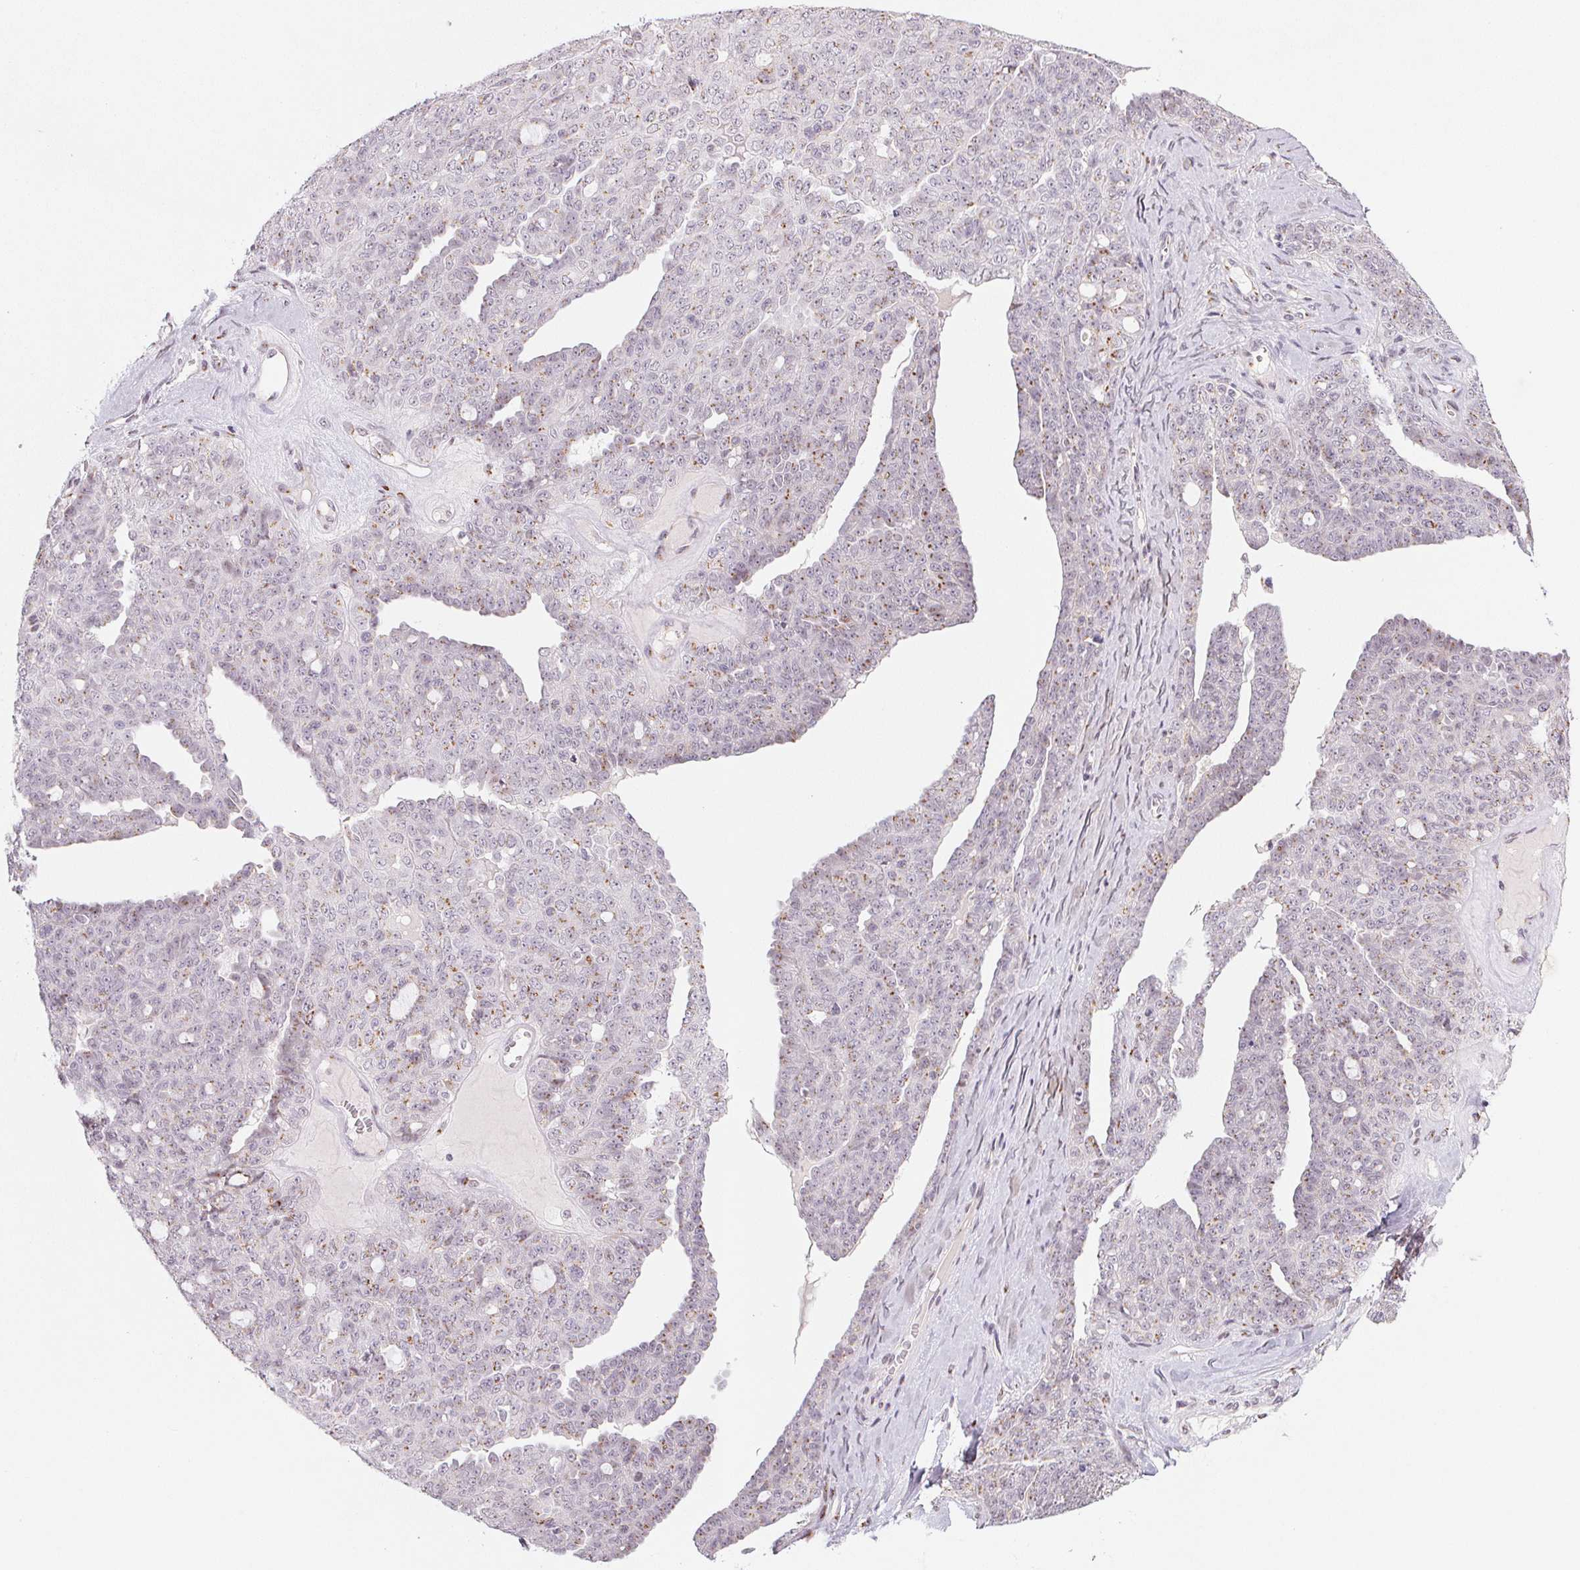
{"staining": {"intensity": "moderate", "quantity": "25%-75%", "location": "cytoplasmic/membranous"}, "tissue": "ovarian cancer", "cell_type": "Tumor cells", "image_type": "cancer", "snomed": [{"axis": "morphology", "description": "Cystadenocarcinoma, serous, NOS"}, {"axis": "topography", "description": "Ovary"}], "caption": "Approximately 25%-75% of tumor cells in human ovarian cancer reveal moderate cytoplasmic/membranous protein staining as visualized by brown immunohistochemical staining.", "gene": "RAB22A", "patient": {"sex": "female", "age": 71}}